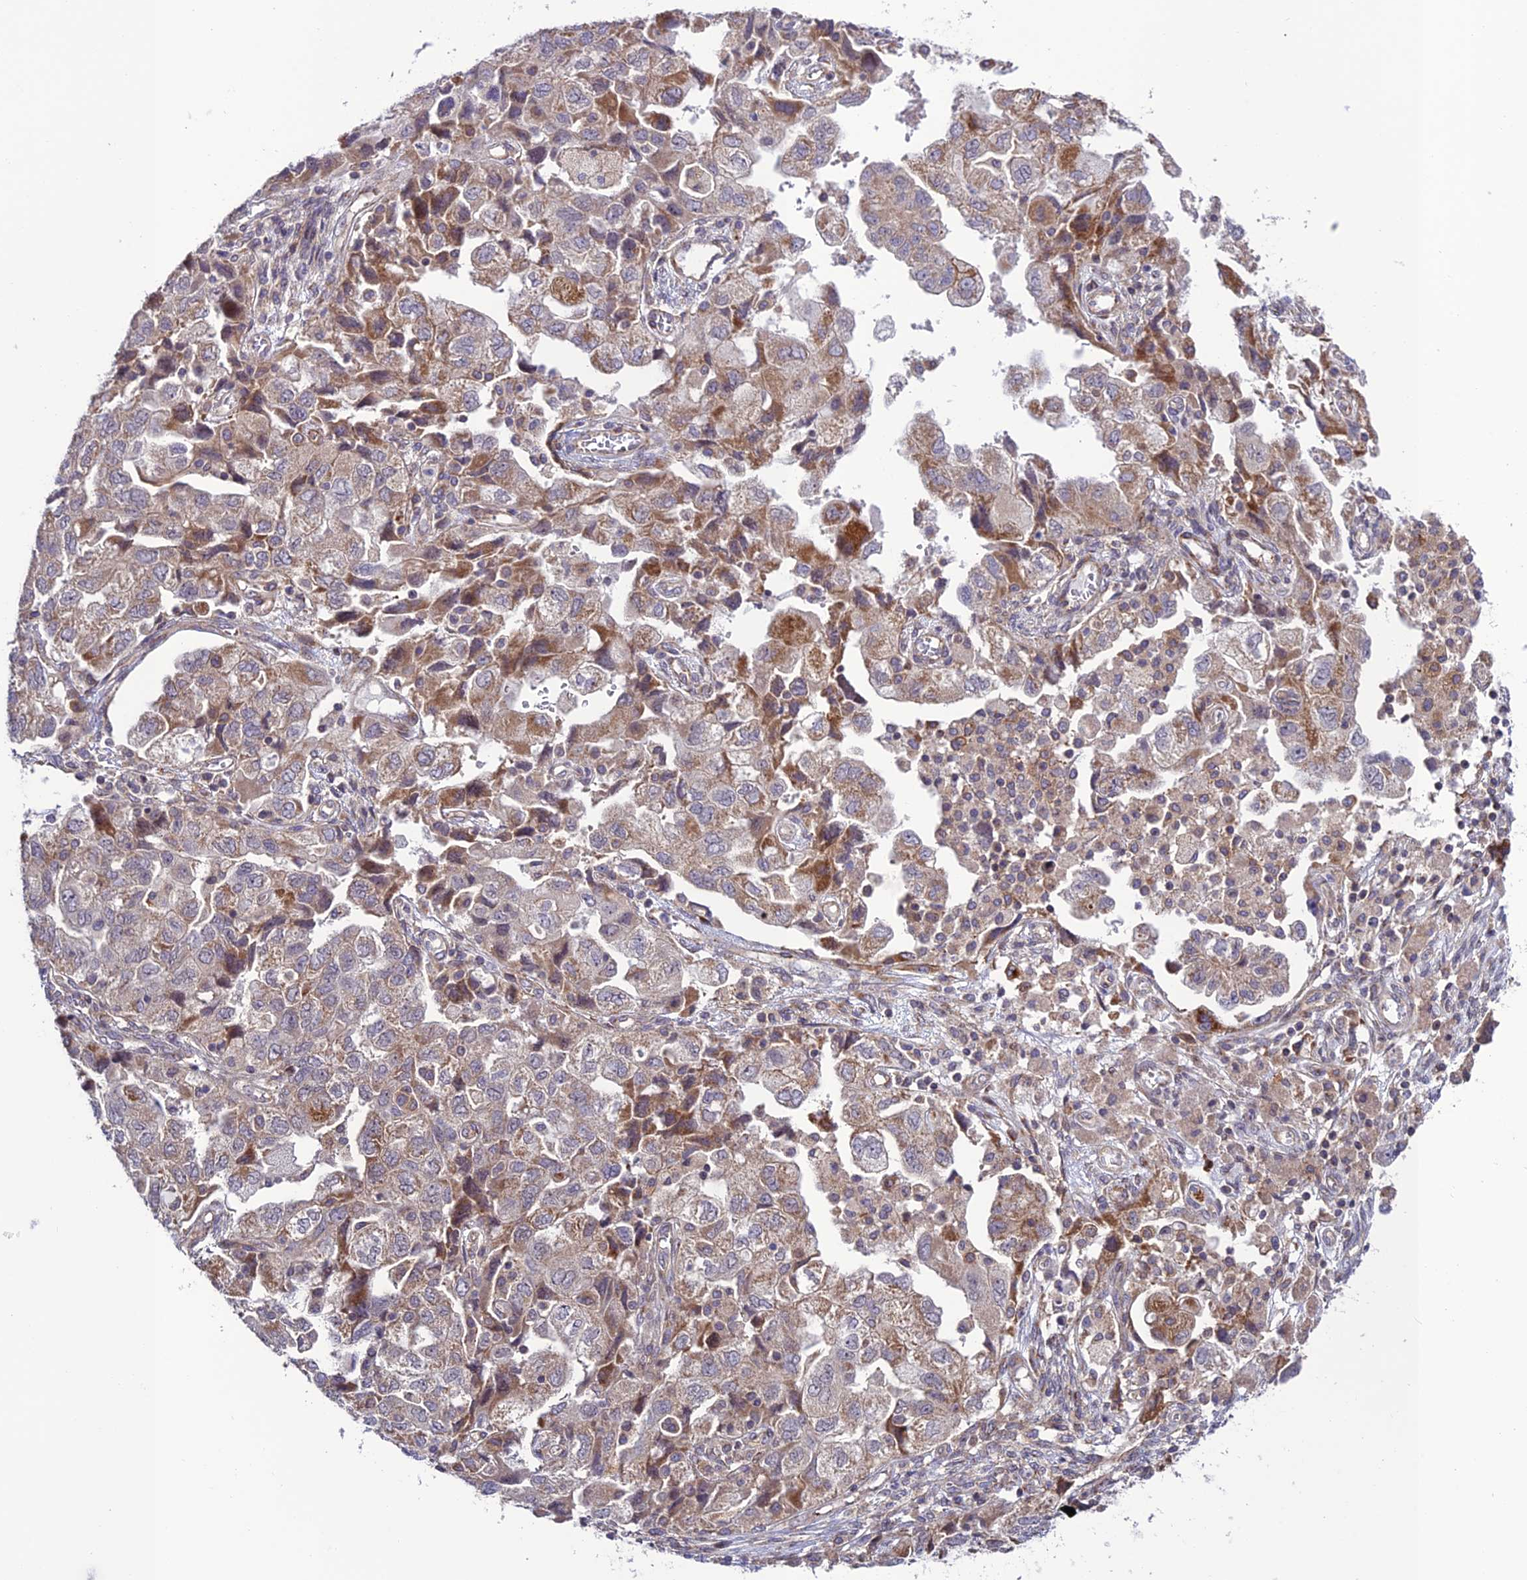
{"staining": {"intensity": "moderate", "quantity": "25%-75%", "location": "cytoplasmic/membranous"}, "tissue": "ovarian cancer", "cell_type": "Tumor cells", "image_type": "cancer", "snomed": [{"axis": "morphology", "description": "Carcinoma, NOS"}, {"axis": "morphology", "description": "Cystadenocarcinoma, serous, NOS"}, {"axis": "topography", "description": "Ovary"}], "caption": "A brown stain labels moderate cytoplasmic/membranous staining of a protein in human carcinoma (ovarian) tumor cells.", "gene": "TNIP3", "patient": {"sex": "female", "age": 69}}